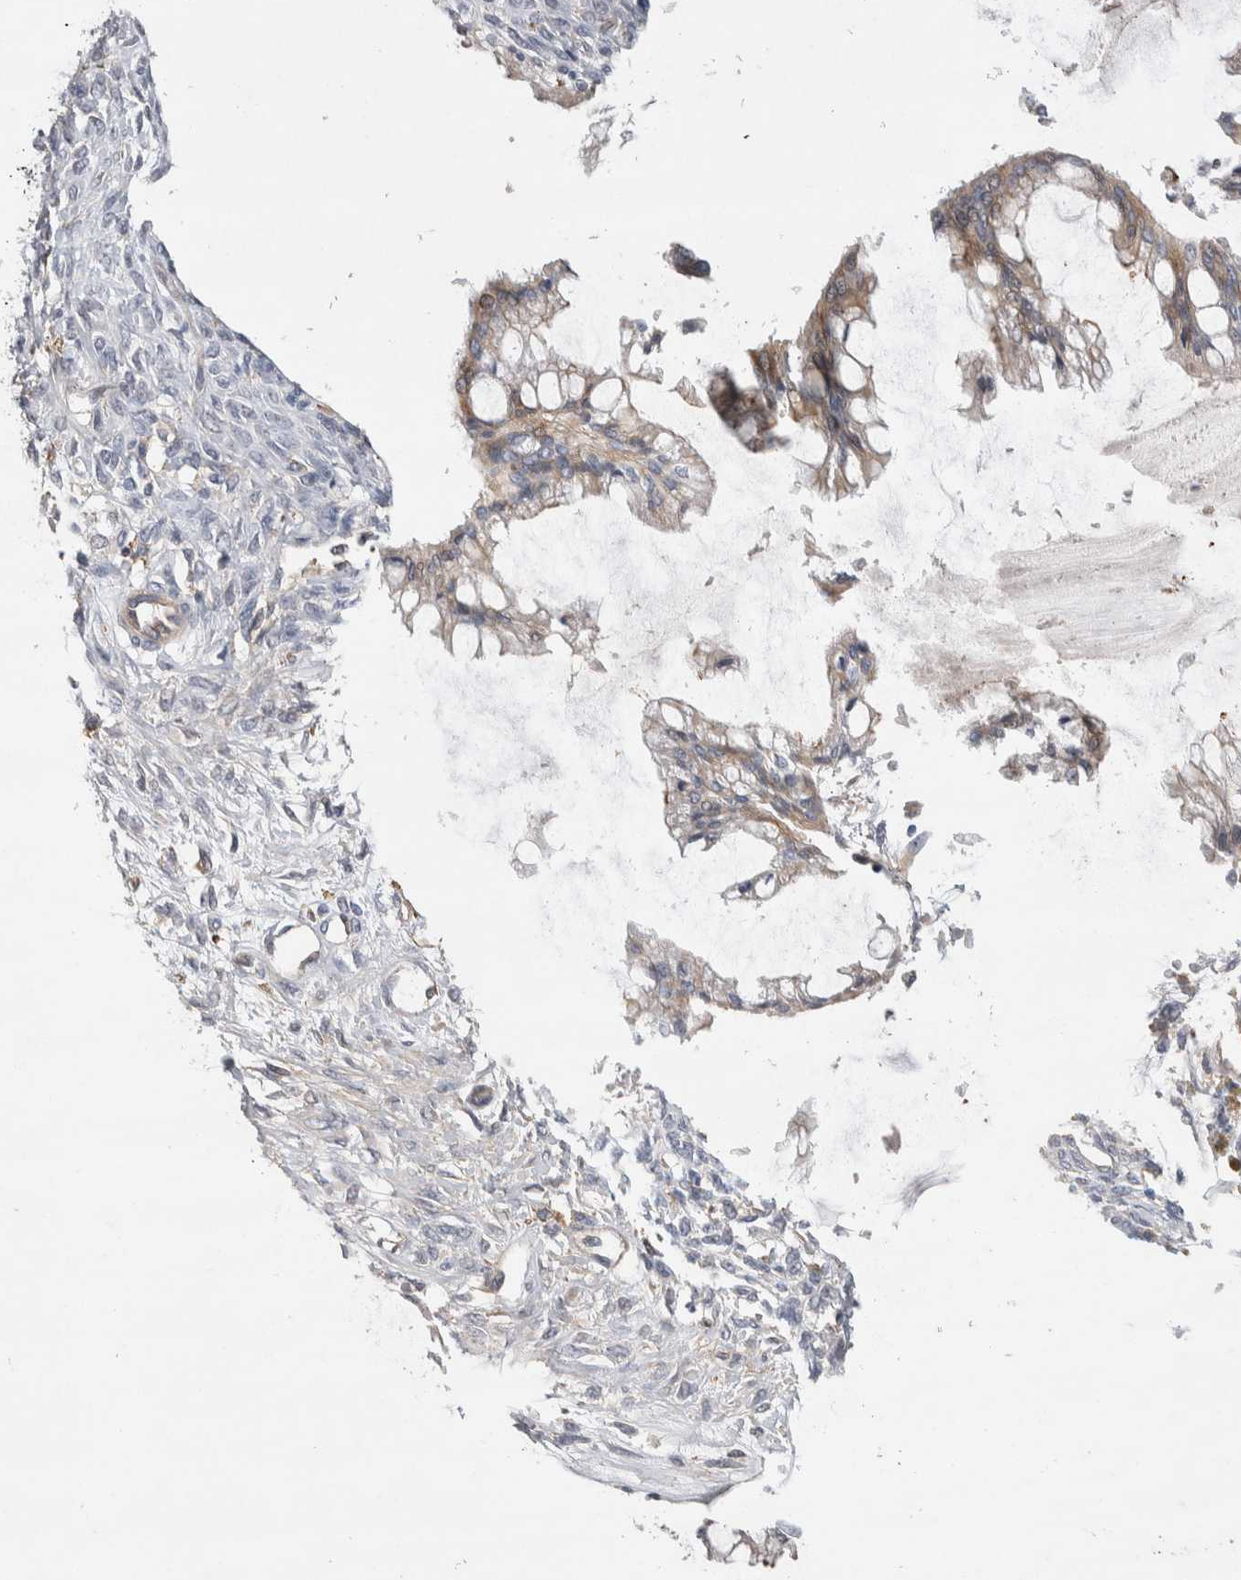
{"staining": {"intensity": "weak", "quantity": "<25%", "location": "cytoplasmic/membranous"}, "tissue": "ovarian cancer", "cell_type": "Tumor cells", "image_type": "cancer", "snomed": [{"axis": "morphology", "description": "Cystadenocarcinoma, mucinous, NOS"}, {"axis": "topography", "description": "Ovary"}], "caption": "Tumor cells show no significant protein staining in ovarian mucinous cystadenocarcinoma.", "gene": "GCNA", "patient": {"sex": "female", "age": 73}}